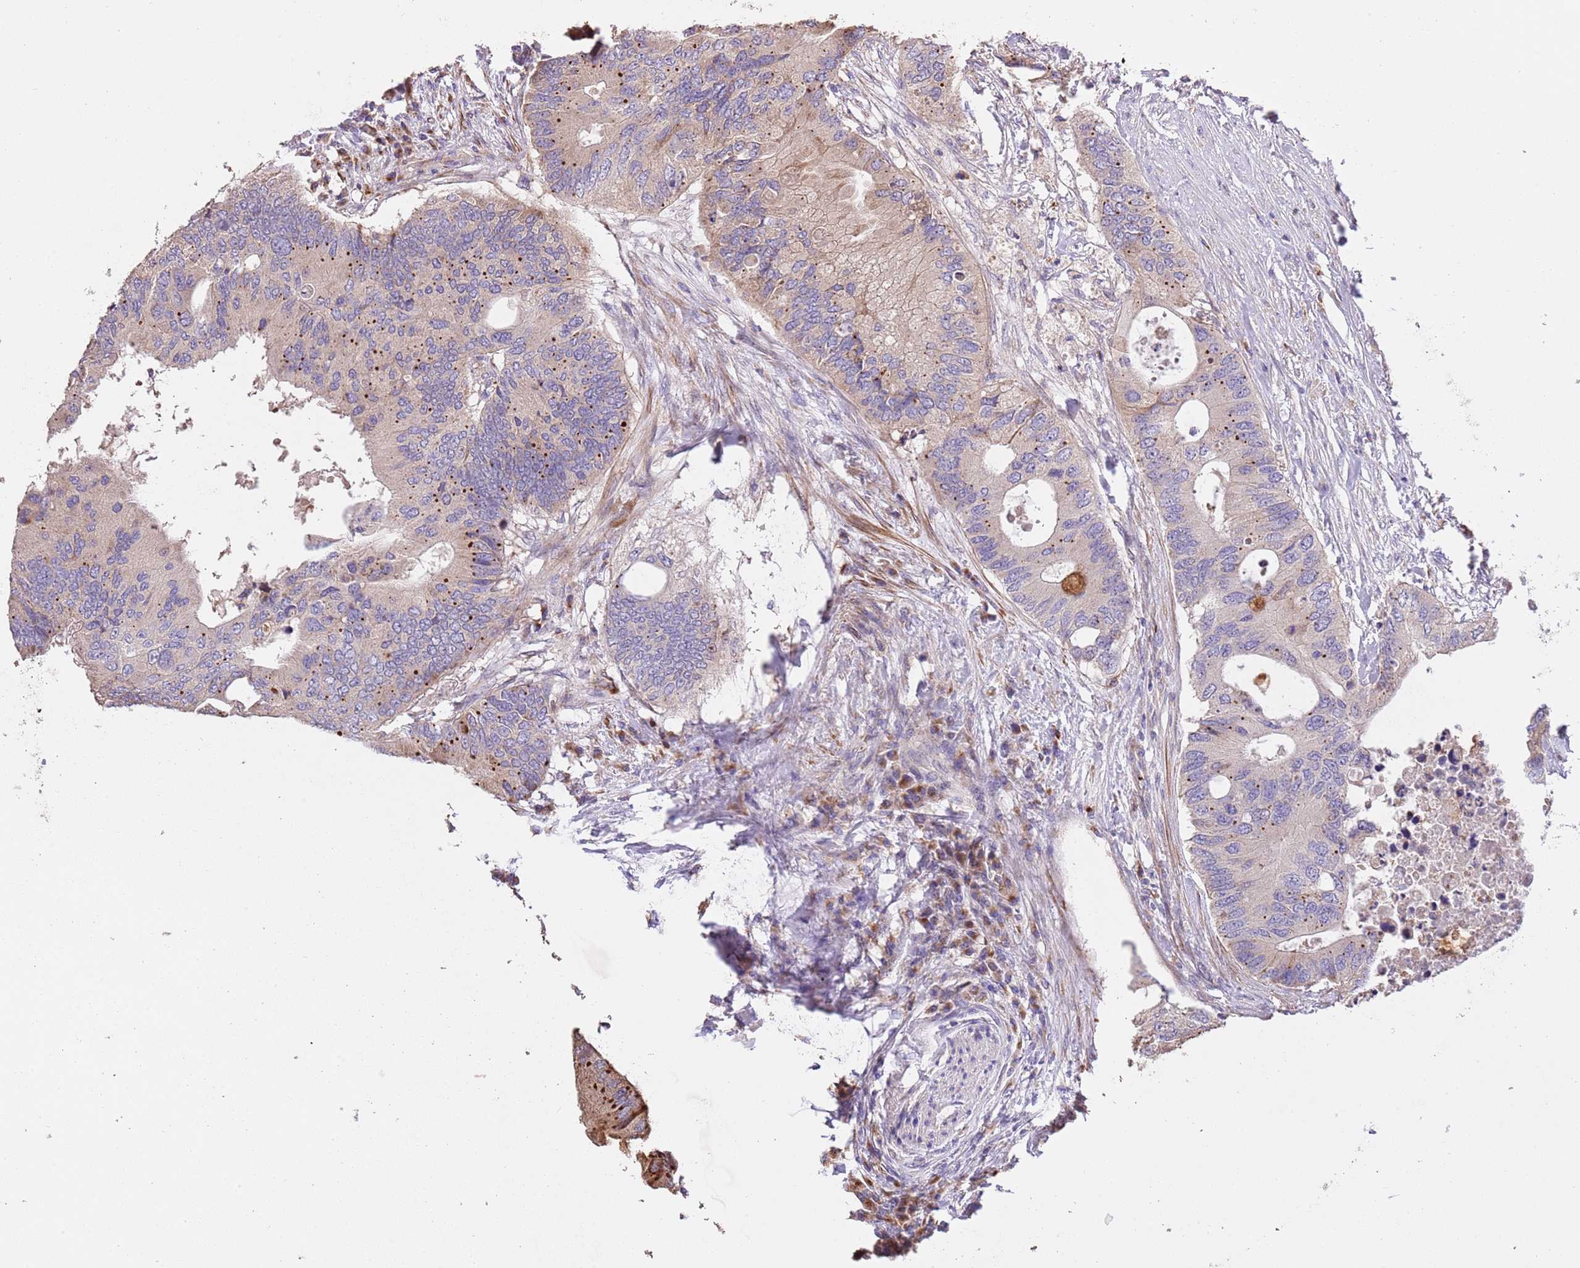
{"staining": {"intensity": "moderate", "quantity": "<25%", "location": "cytoplasmic/membranous"}, "tissue": "colorectal cancer", "cell_type": "Tumor cells", "image_type": "cancer", "snomed": [{"axis": "morphology", "description": "Adenocarcinoma, NOS"}, {"axis": "topography", "description": "Colon"}], "caption": "The image reveals immunohistochemical staining of colorectal adenocarcinoma. There is moderate cytoplasmic/membranous staining is identified in about <25% of tumor cells. The staining was performed using DAB, with brown indicating positive protein expression. Nuclei are stained blue with hematoxylin.", "gene": "PIGA", "patient": {"sex": "male", "age": 71}}